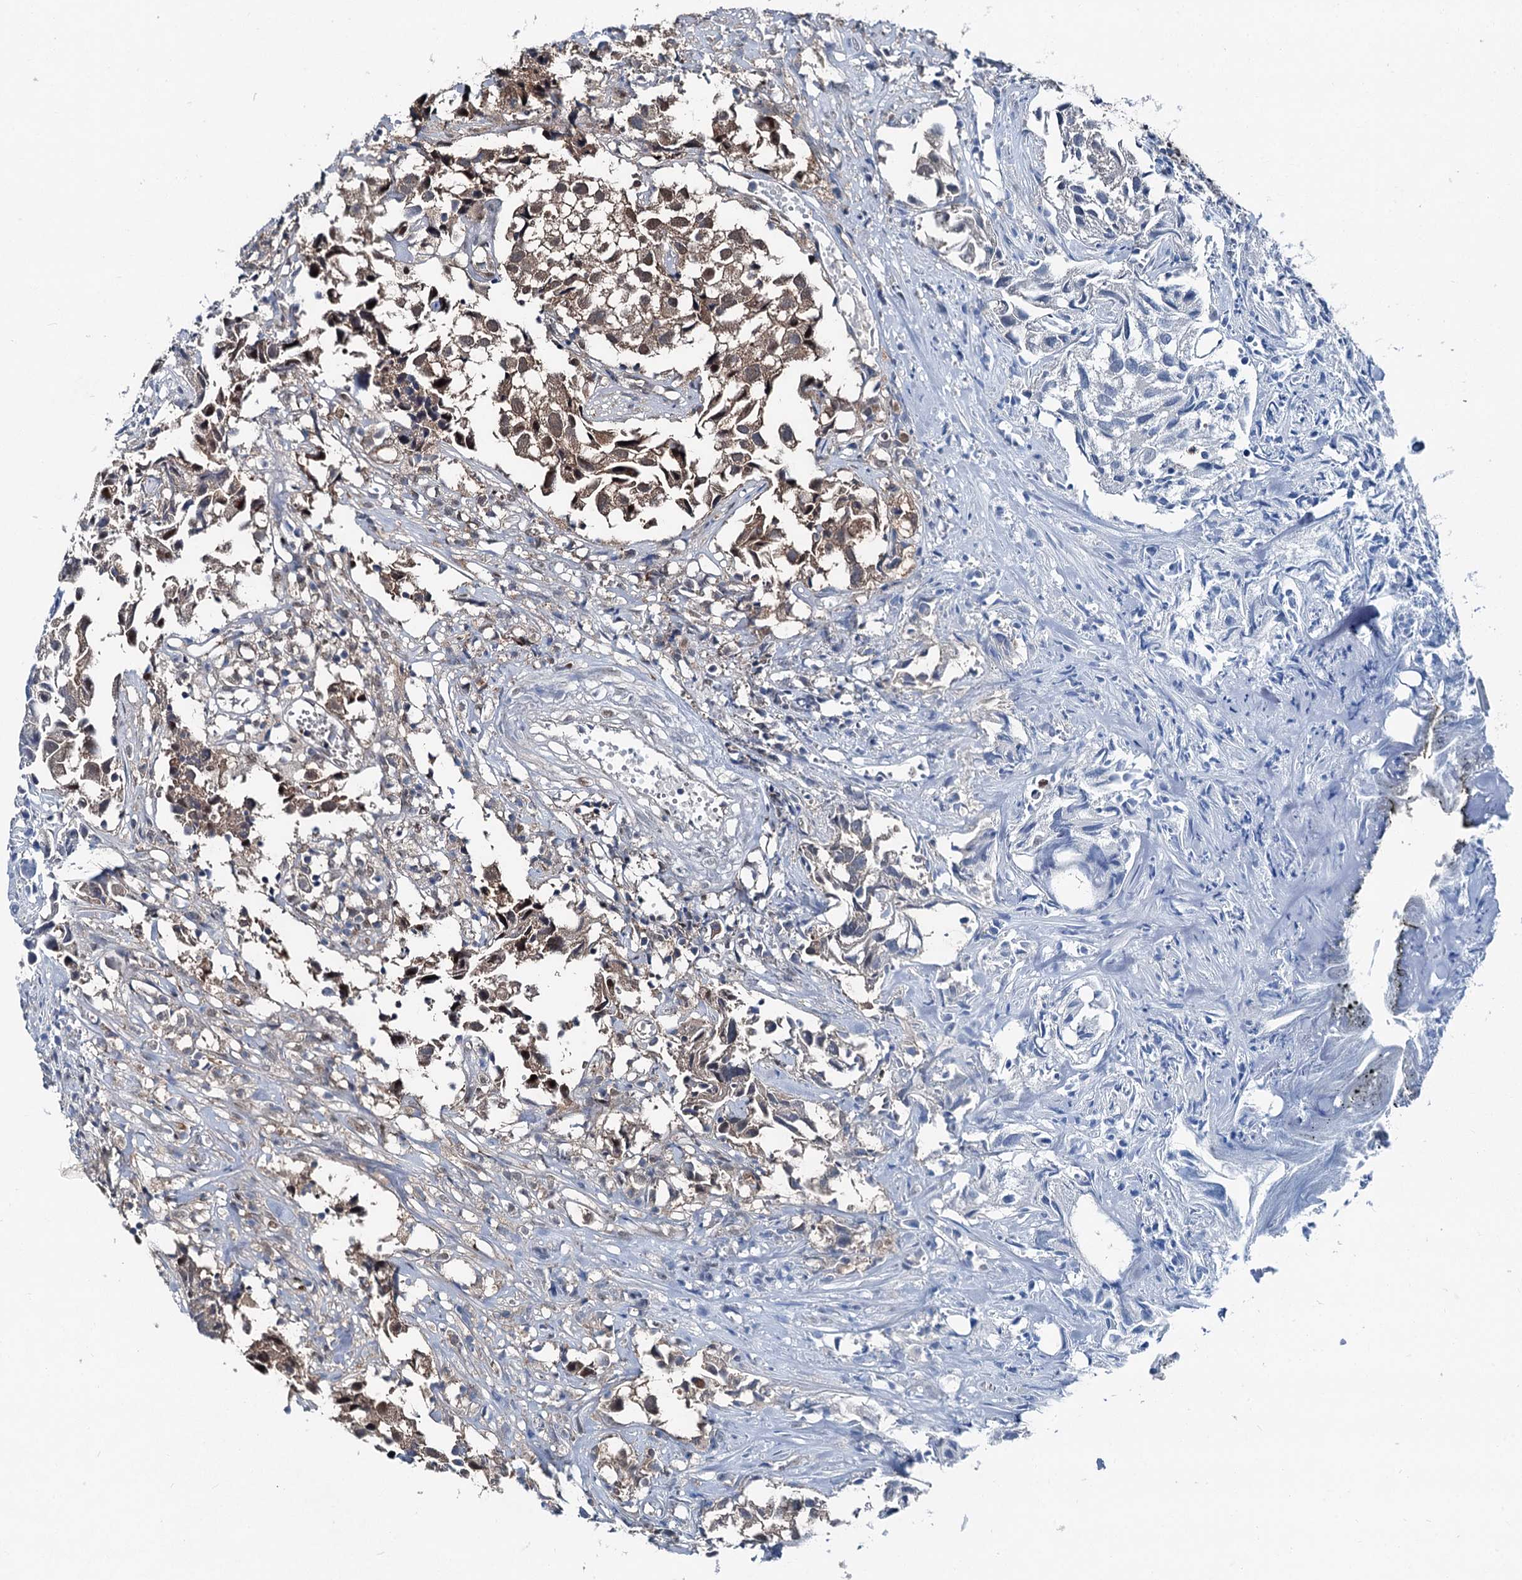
{"staining": {"intensity": "moderate", "quantity": "25%-75%", "location": "nuclear"}, "tissue": "urothelial cancer", "cell_type": "Tumor cells", "image_type": "cancer", "snomed": [{"axis": "morphology", "description": "Urothelial carcinoma, High grade"}, {"axis": "topography", "description": "Urinary bladder"}], "caption": "DAB (3,3'-diaminobenzidine) immunohistochemical staining of human urothelial carcinoma (high-grade) displays moderate nuclear protein positivity in about 25%-75% of tumor cells. The protein is stained brown, and the nuclei are stained in blue (DAB IHC with brightfield microscopy, high magnification).", "gene": "PSMD13", "patient": {"sex": "female", "age": 75}}